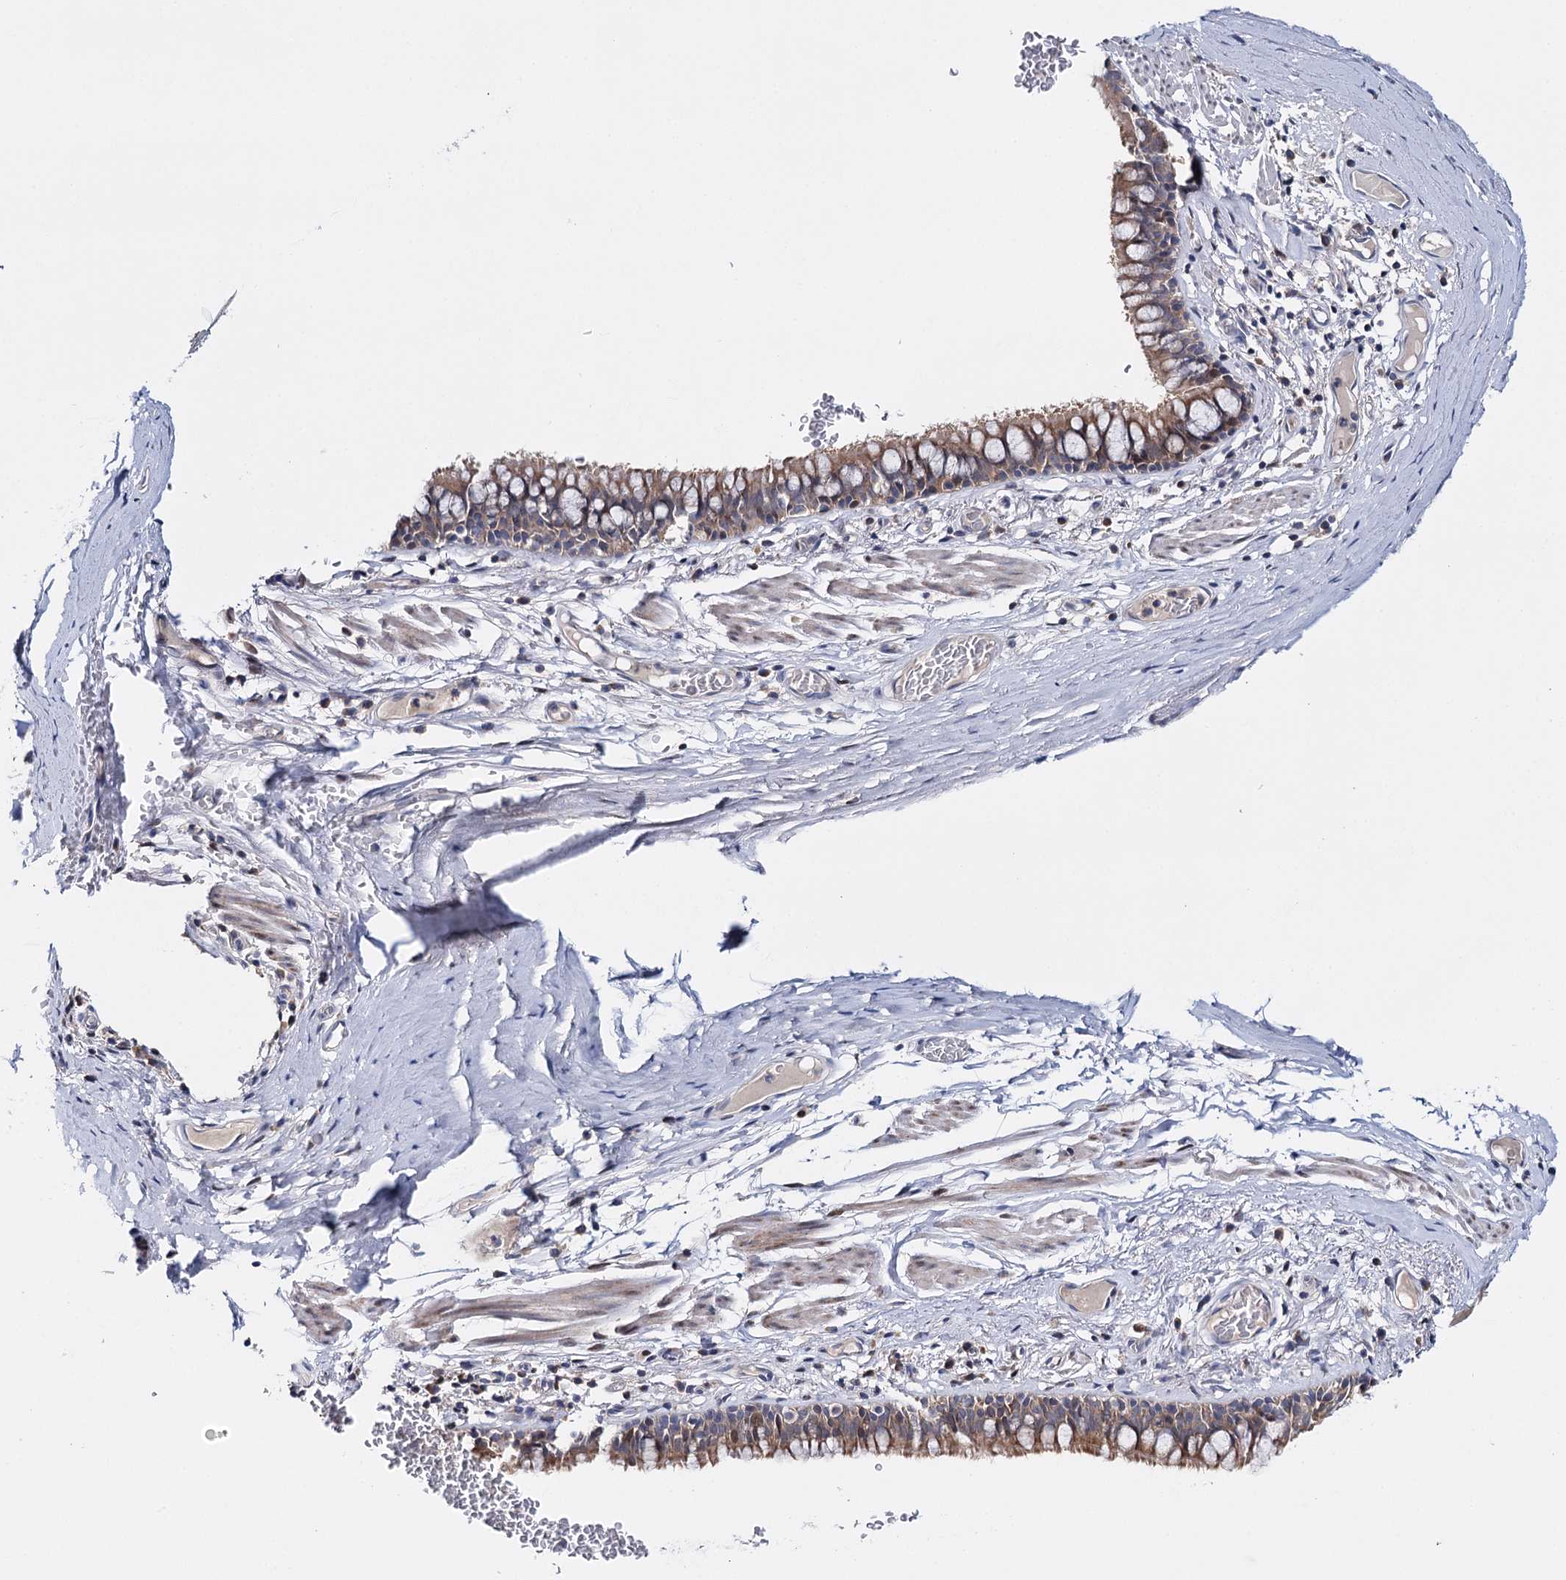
{"staining": {"intensity": "moderate", "quantity": ">75%", "location": "cytoplasmic/membranous"}, "tissue": "bronchus", "cell_type": "Respiratory epithelial cells", "image_type": "normal", "snomed": [{"axis": "morphology", "description": "Normal tissue, NOS"}, {"axis": "topography", "description": "Cartilage tissue"}, {"axis": "topography", "description": "Bronchus"}], "caption": "This is an image of IHC staining of benign bronchus, which shows moderate staining in the cytoplasmic/membranous of respiratory epithelial cells.", "gene": "CFAP46", "patient": {"sex": "female", "age": 36}}